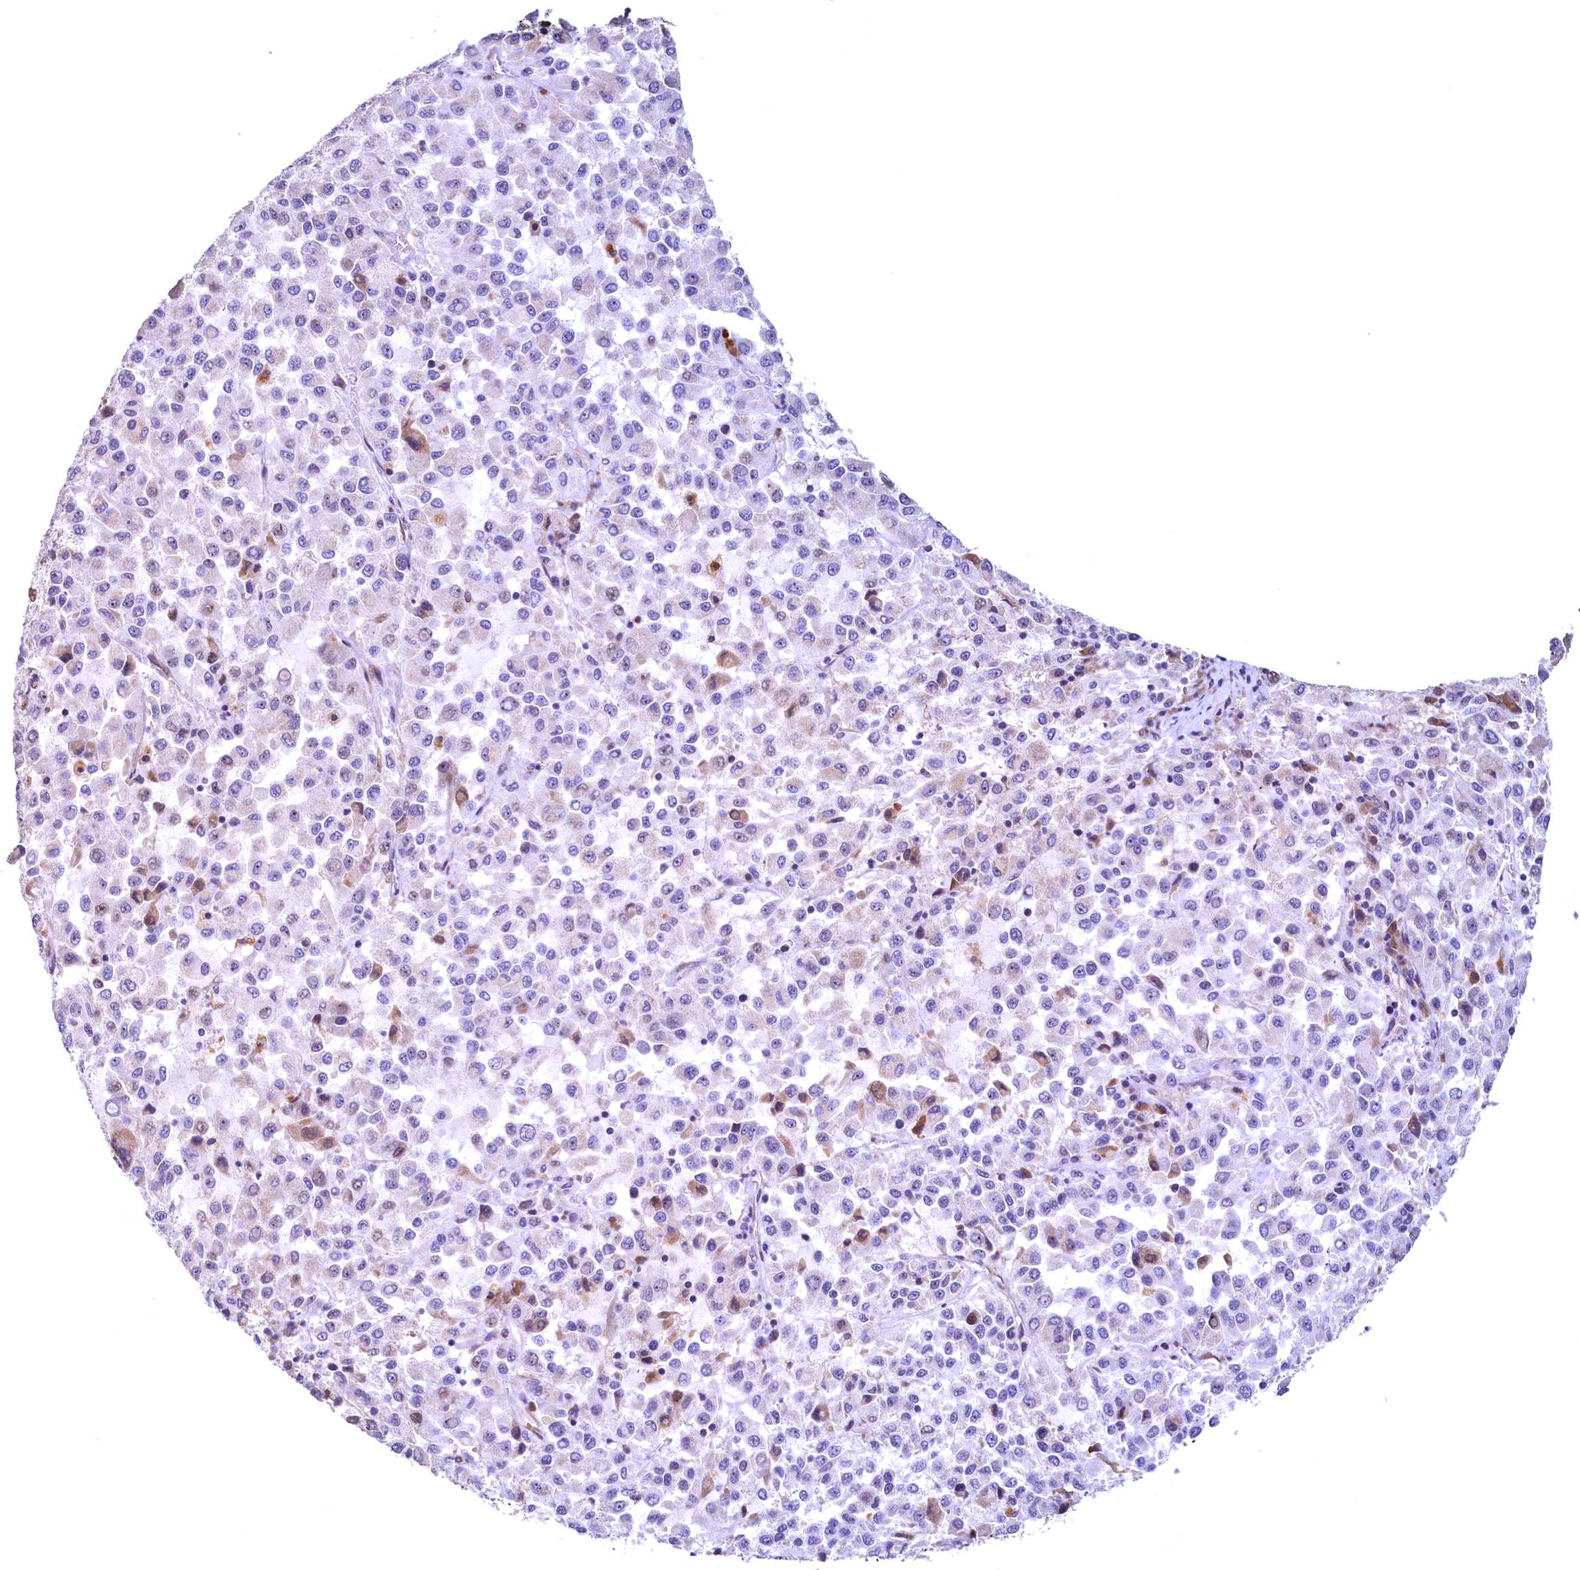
{"staining": {"intensity": "negative", "quantity": "none", "location": "none"}, "tissue": "melanoma", "cell_type": "Tumor cells", "image_type": "cancer", "snomed": [{"axis": "morphology", "description": "Malignant melanoma, Metastatic site"}, {"axis": "topography", "description": "Lung"}], "caption": "Tumor cells show no significant protein positivity in malignant melanoma (metastatic site).", "gene": "LATS2", "patient": {"sex": "male", "age": 64}}